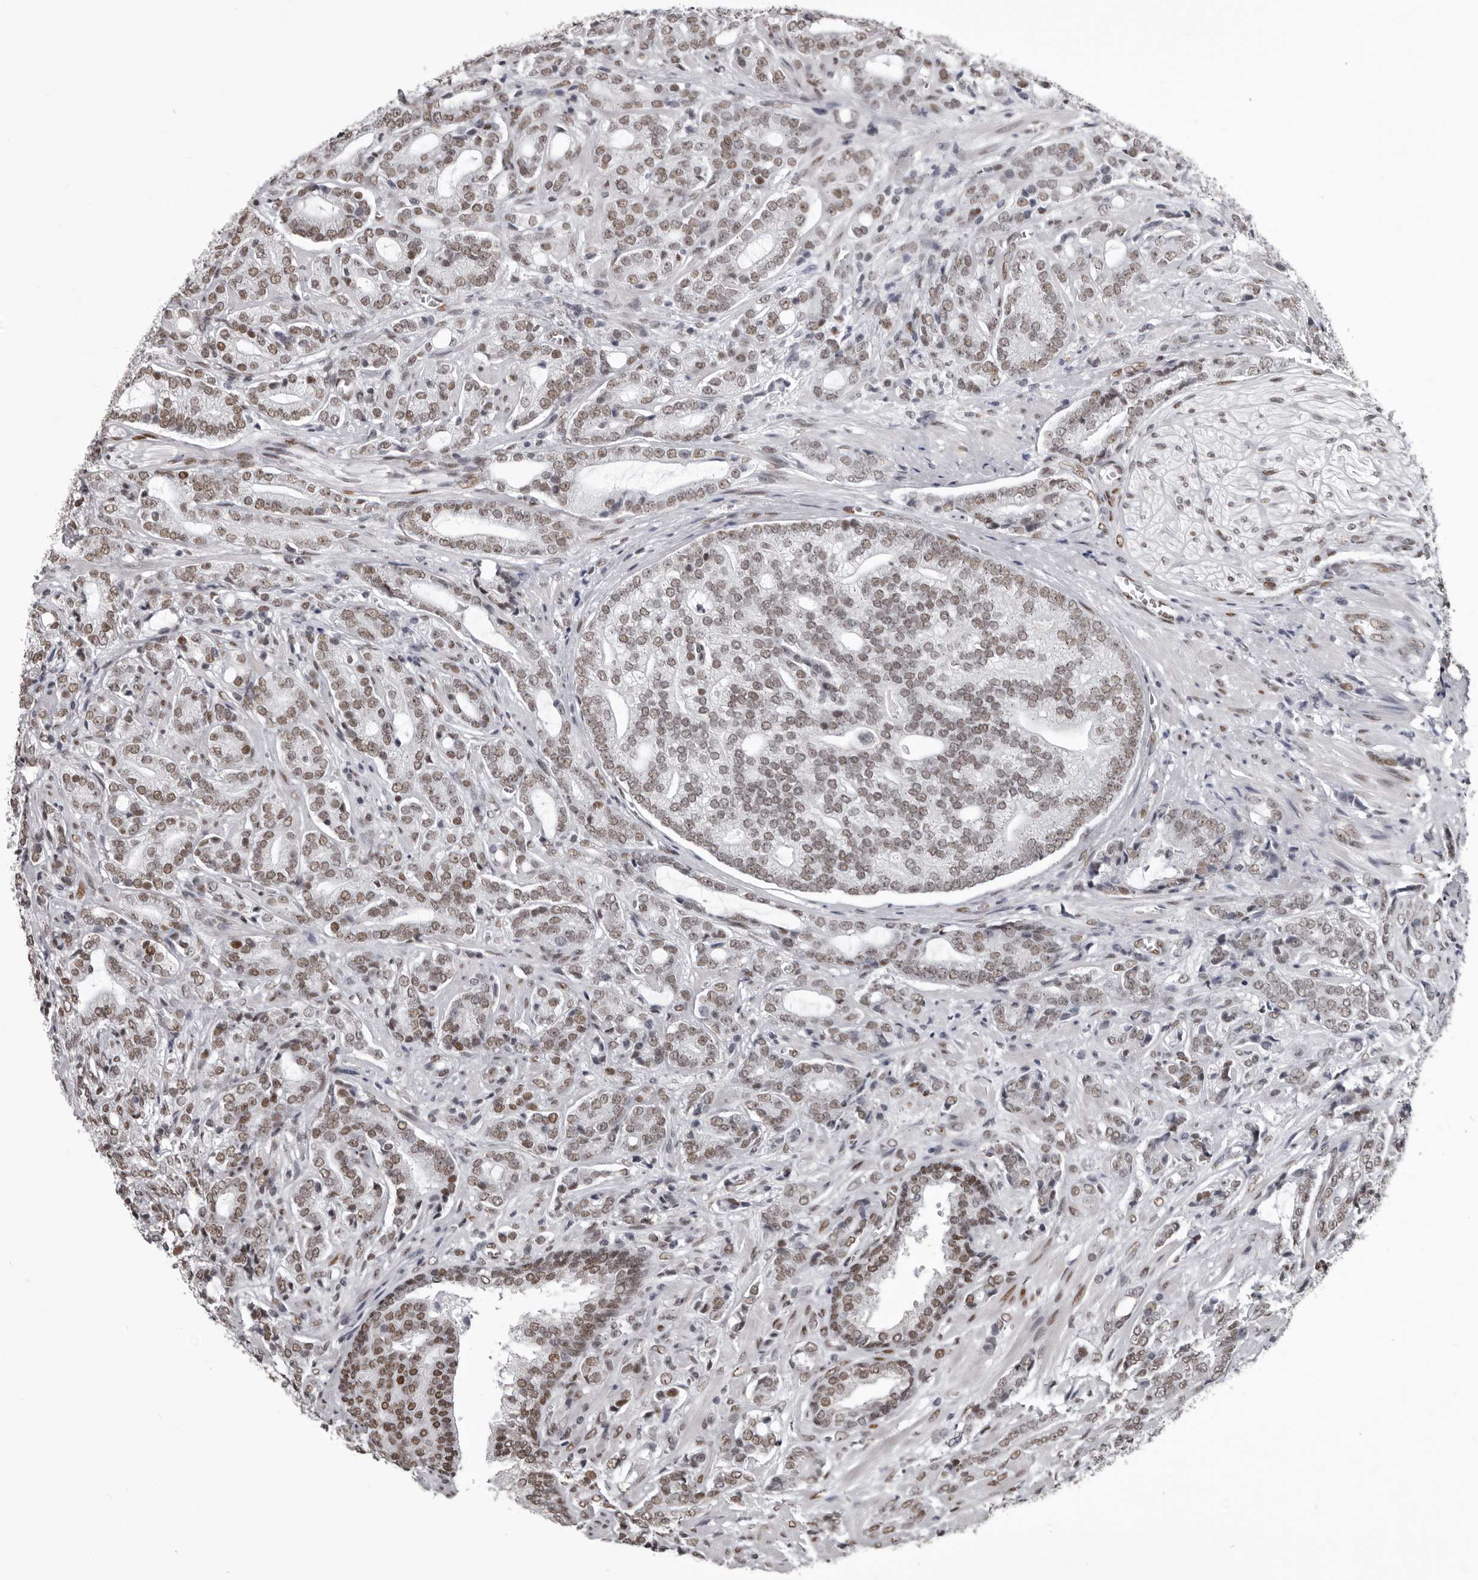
{"staining": {"intensity": "moderate", "quantity": ">75%", "location": "nuclear"}, "tissue": "prostate cancer", "cell_type": "Tumor cells", "image_type": "cancer", "snomed": [{"axis": "morphology", "description": "Adenocarcinoma, High grade"}, {"axis": "topography", "description": "Prostate"}], "caption": "A brown stain highlights moderate nuclear expression of a protein in prostate cancer tumor cells. Immunohistochemistry stains the protein in brown and the nuclei are stained blue.", "gene": "NUMA1", "patient": {"sex": "male", "age": 57}}